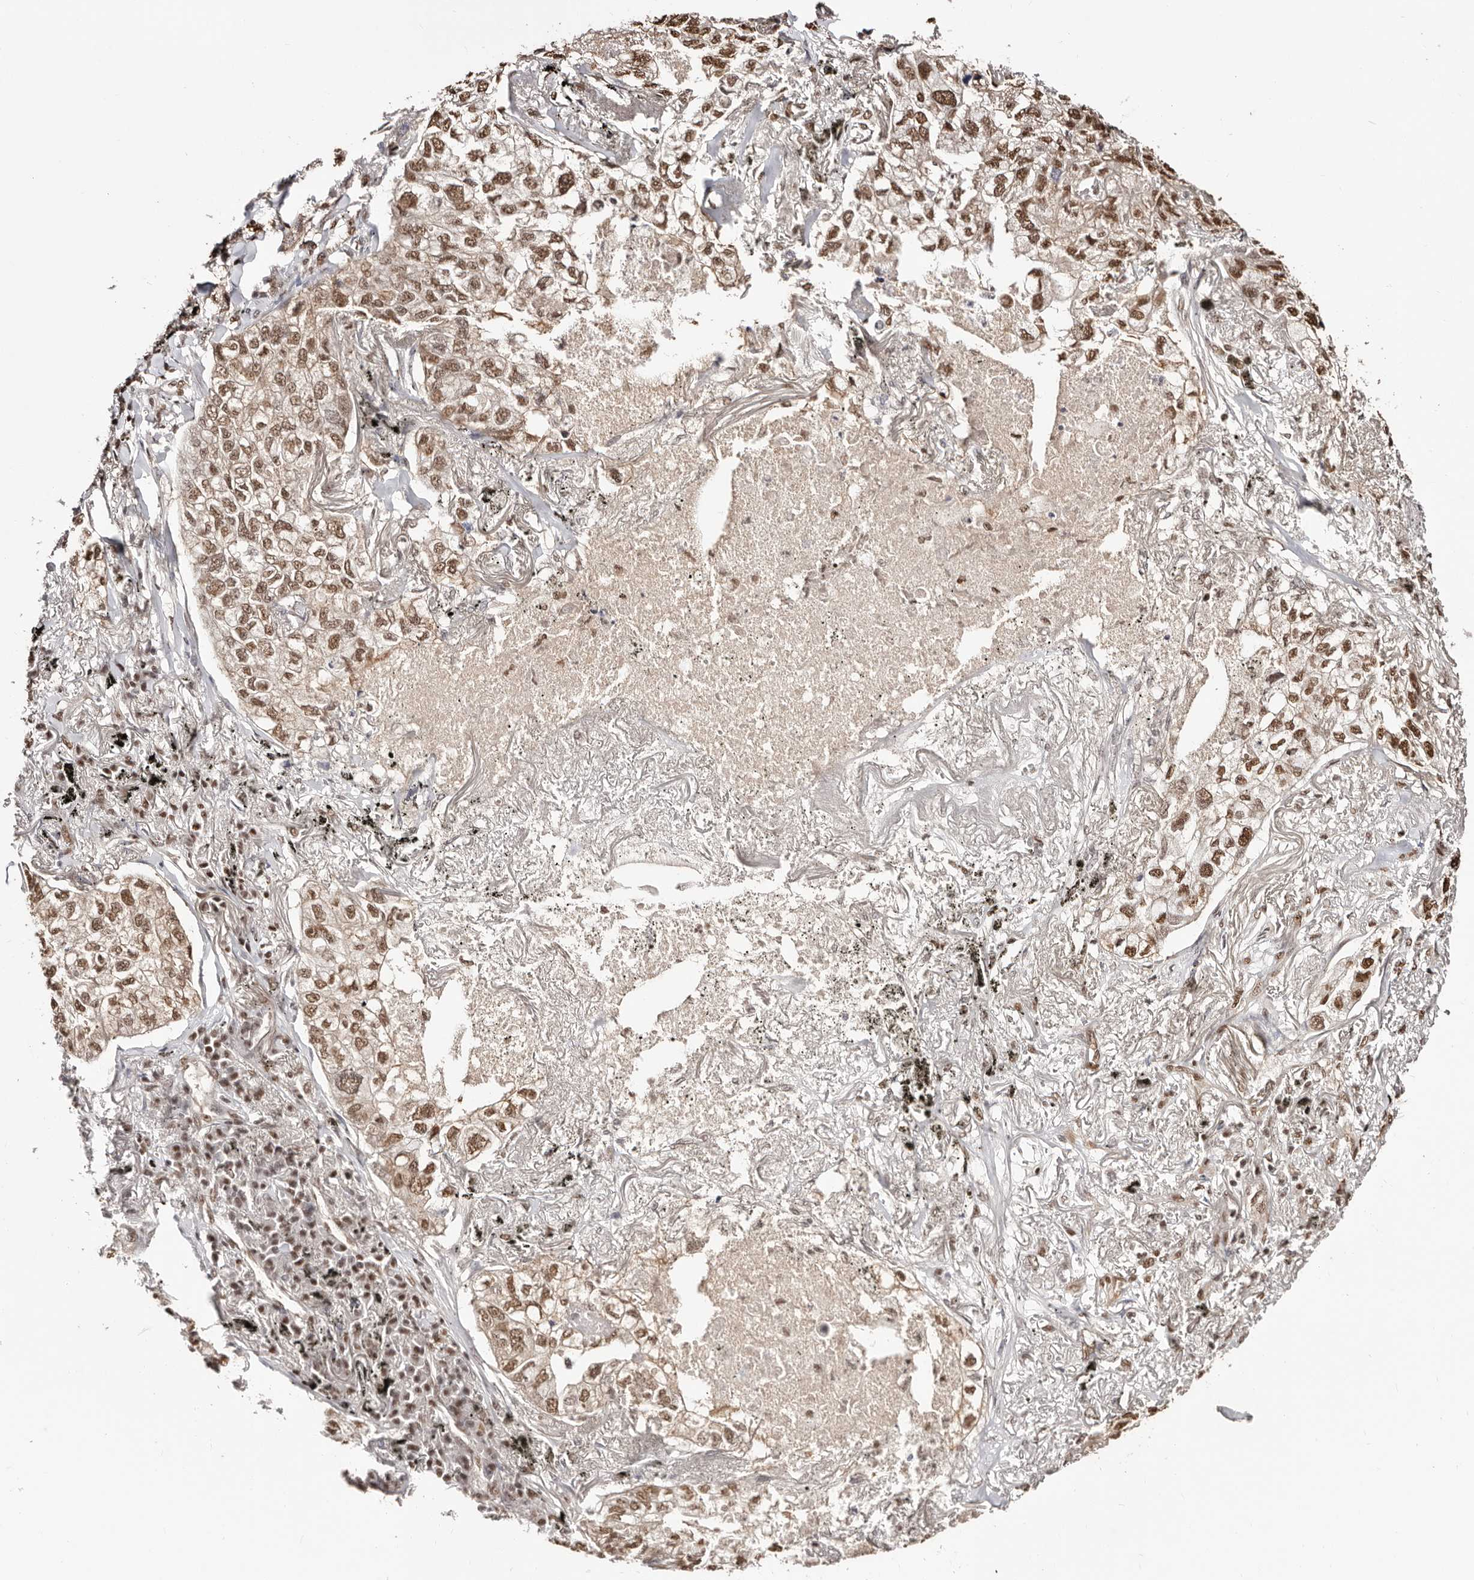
{"staining": {"intensity": "moderate", "quantity": ">75%", "location": "nuclear"}, "tissue": "lung cancer", "cell_type": "Tumor cells", "image_type": "cancer", "snomed": [{"axis": "morphology", "description": "Adenocarcinoma, NOS"}, {"axis": "topography", "description": "Lung"}], "caption": "The image displays a brown stain indicating the presence of a protein in the nuclear of tumor cells in lung cancer. The staining was performed using DAB (3,3'-diaminobenzidine) to visualize the protein expression in brown, while the nuclei were stained in blue with hematoxylin (Magnification: 20x).", "gene": "BICRAL", "patient": {"sex": "male", "age": 65}}